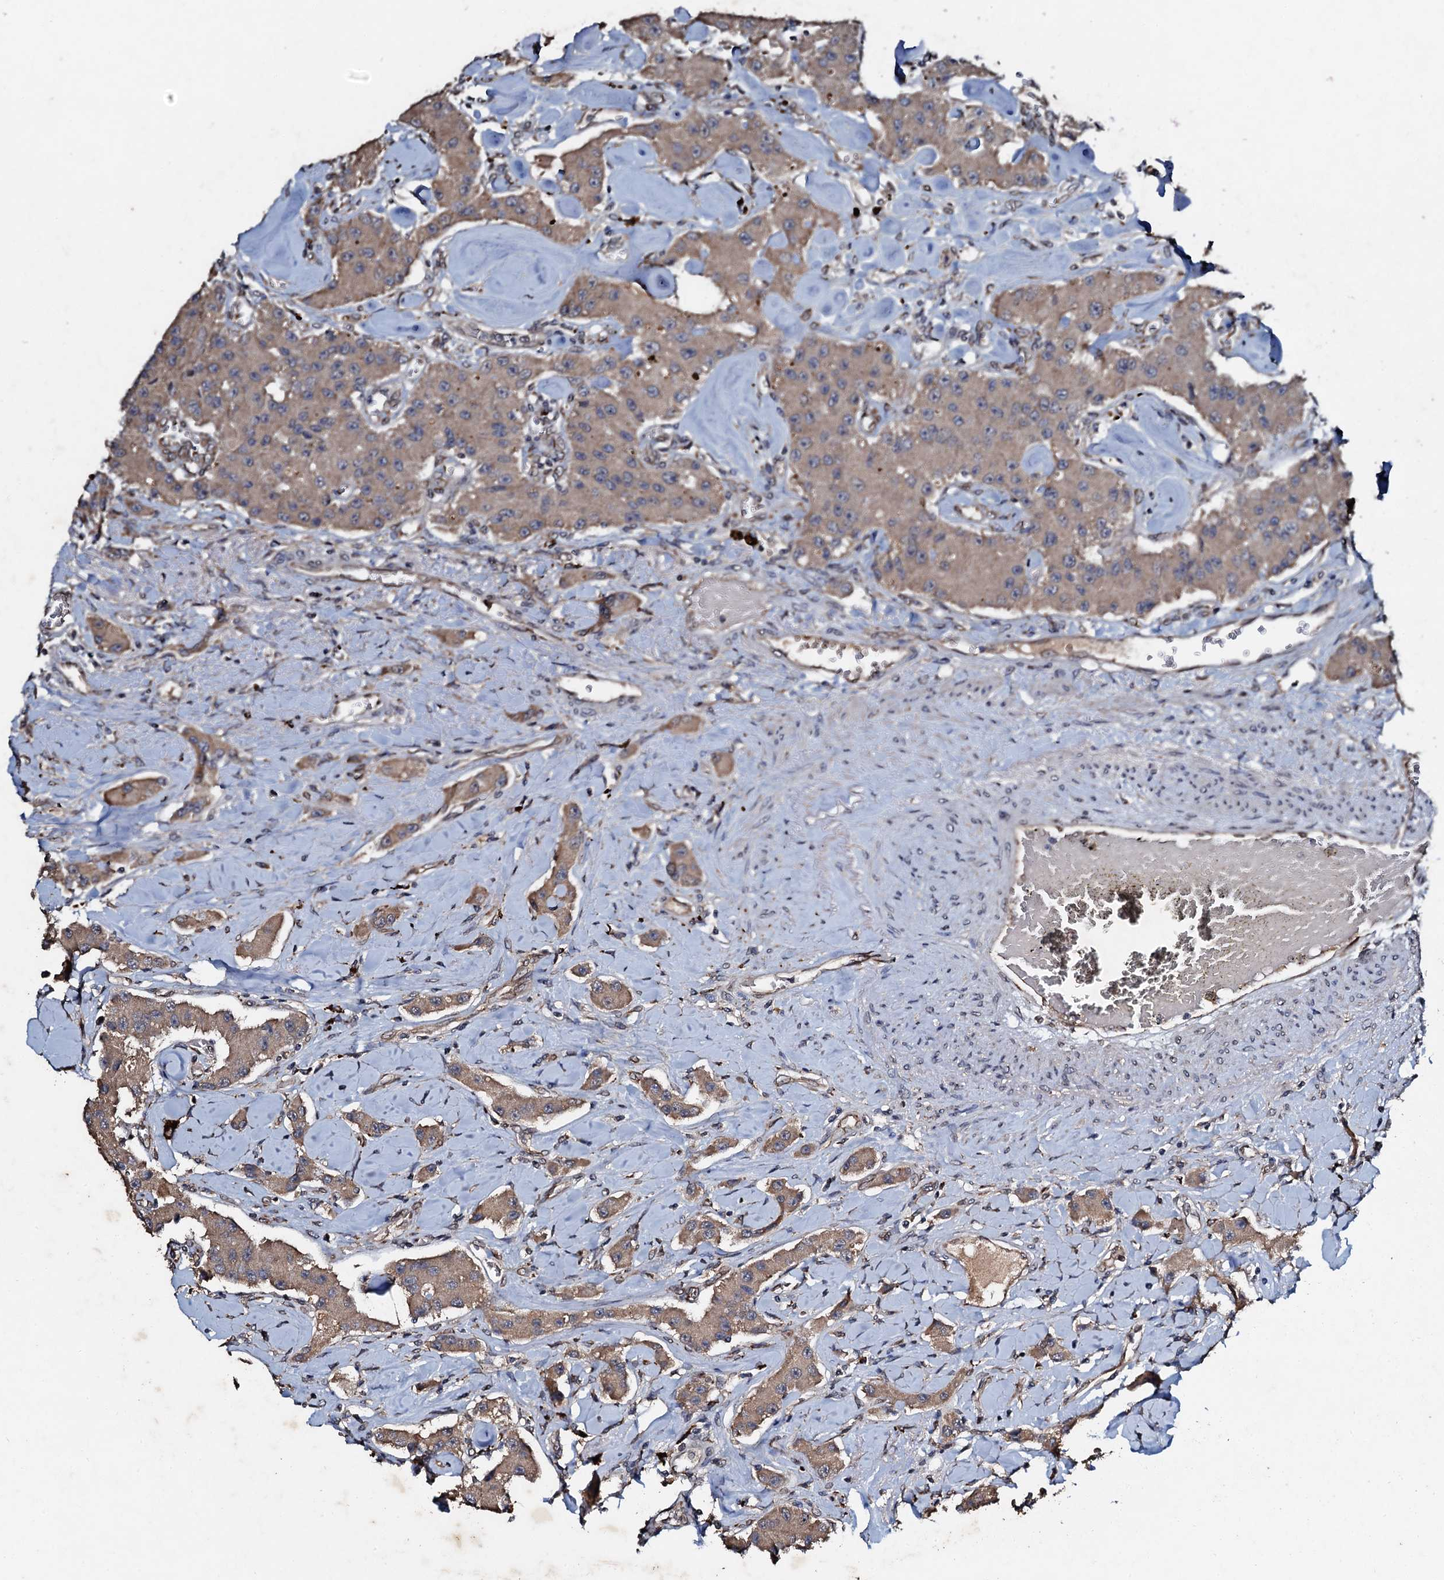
{"staining": {"intensity": "weak", "quantity": ">75%", "location": "cytoplasmic/membranous"}, "tissue": "carcinoid", "cell_type": "Tumor cells", "image_type": "cancer", "snomed": [{"axis": "morphology", "description": "Carcinoid, malignant, NOS"}, {"axis": "topography", "description": "Pancreas"}], "caption": "Carcinoid (malignant) stained for a protein exhibits weak cytoplasmic/membranous positivity in tumor cells.", "gene": "ADAMTS10", "patient": {"sex": "male", "age": 41}}